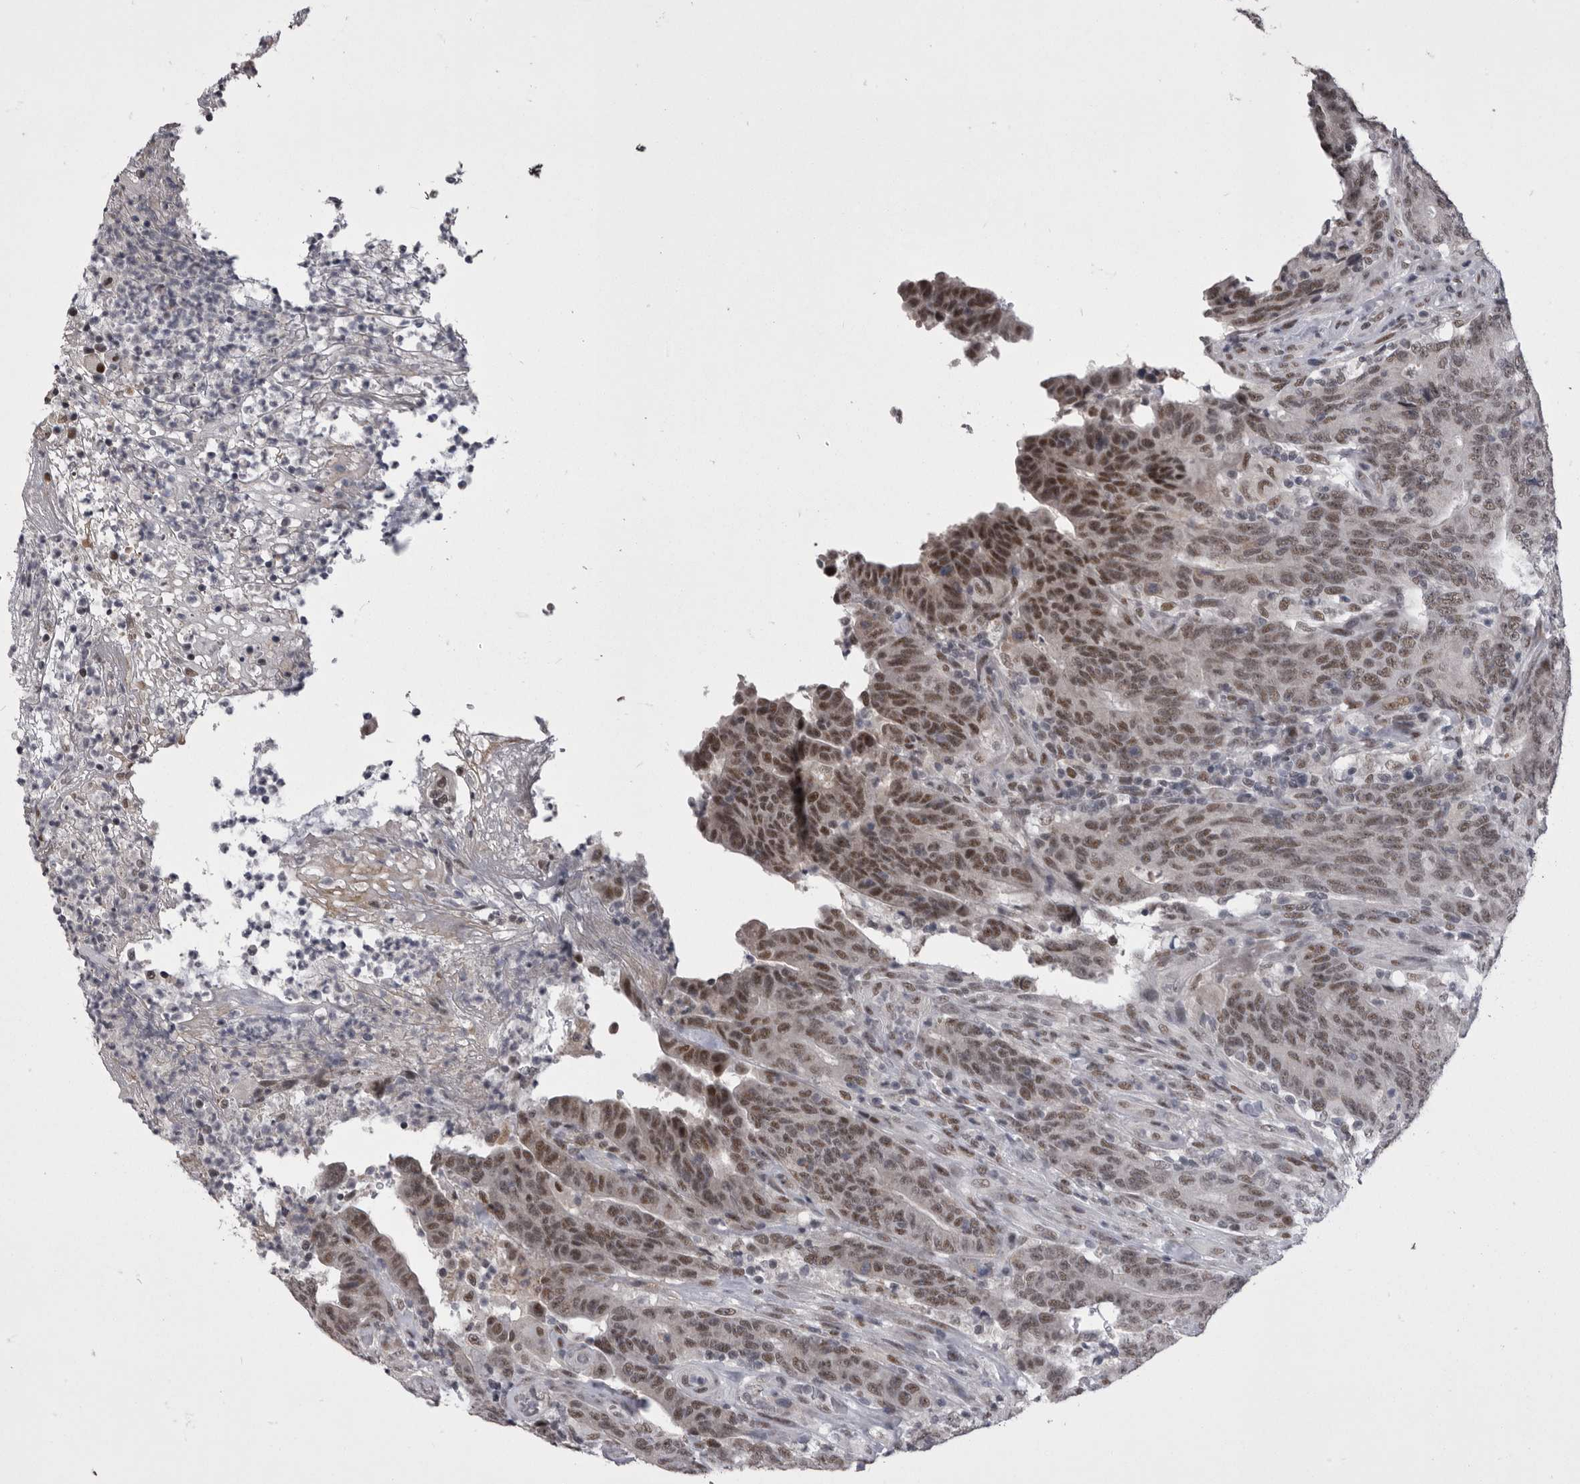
{"staining": {"intensity": "moderate", "quantity": "<25%", "location": "nuclear"}, "tissue": "colorectal cancer", "cell_type": "Tumor cells", "image_type": "cancer", "snomed": [{"axis": "morphology", "description": "Normal tissue, NOS"}, {"axis": "morphology", "description": "Adenocarcinoma, NOS"}, {"axis": "topography", "description": "Colon"}], "caption": "Tumor cells reveal moderate nuclear expression in about <25% of cells in colorectal cancer (adenocarcinoma).", "gene": "PRPF3", "patient": {"sex": "female", "age": 75}}